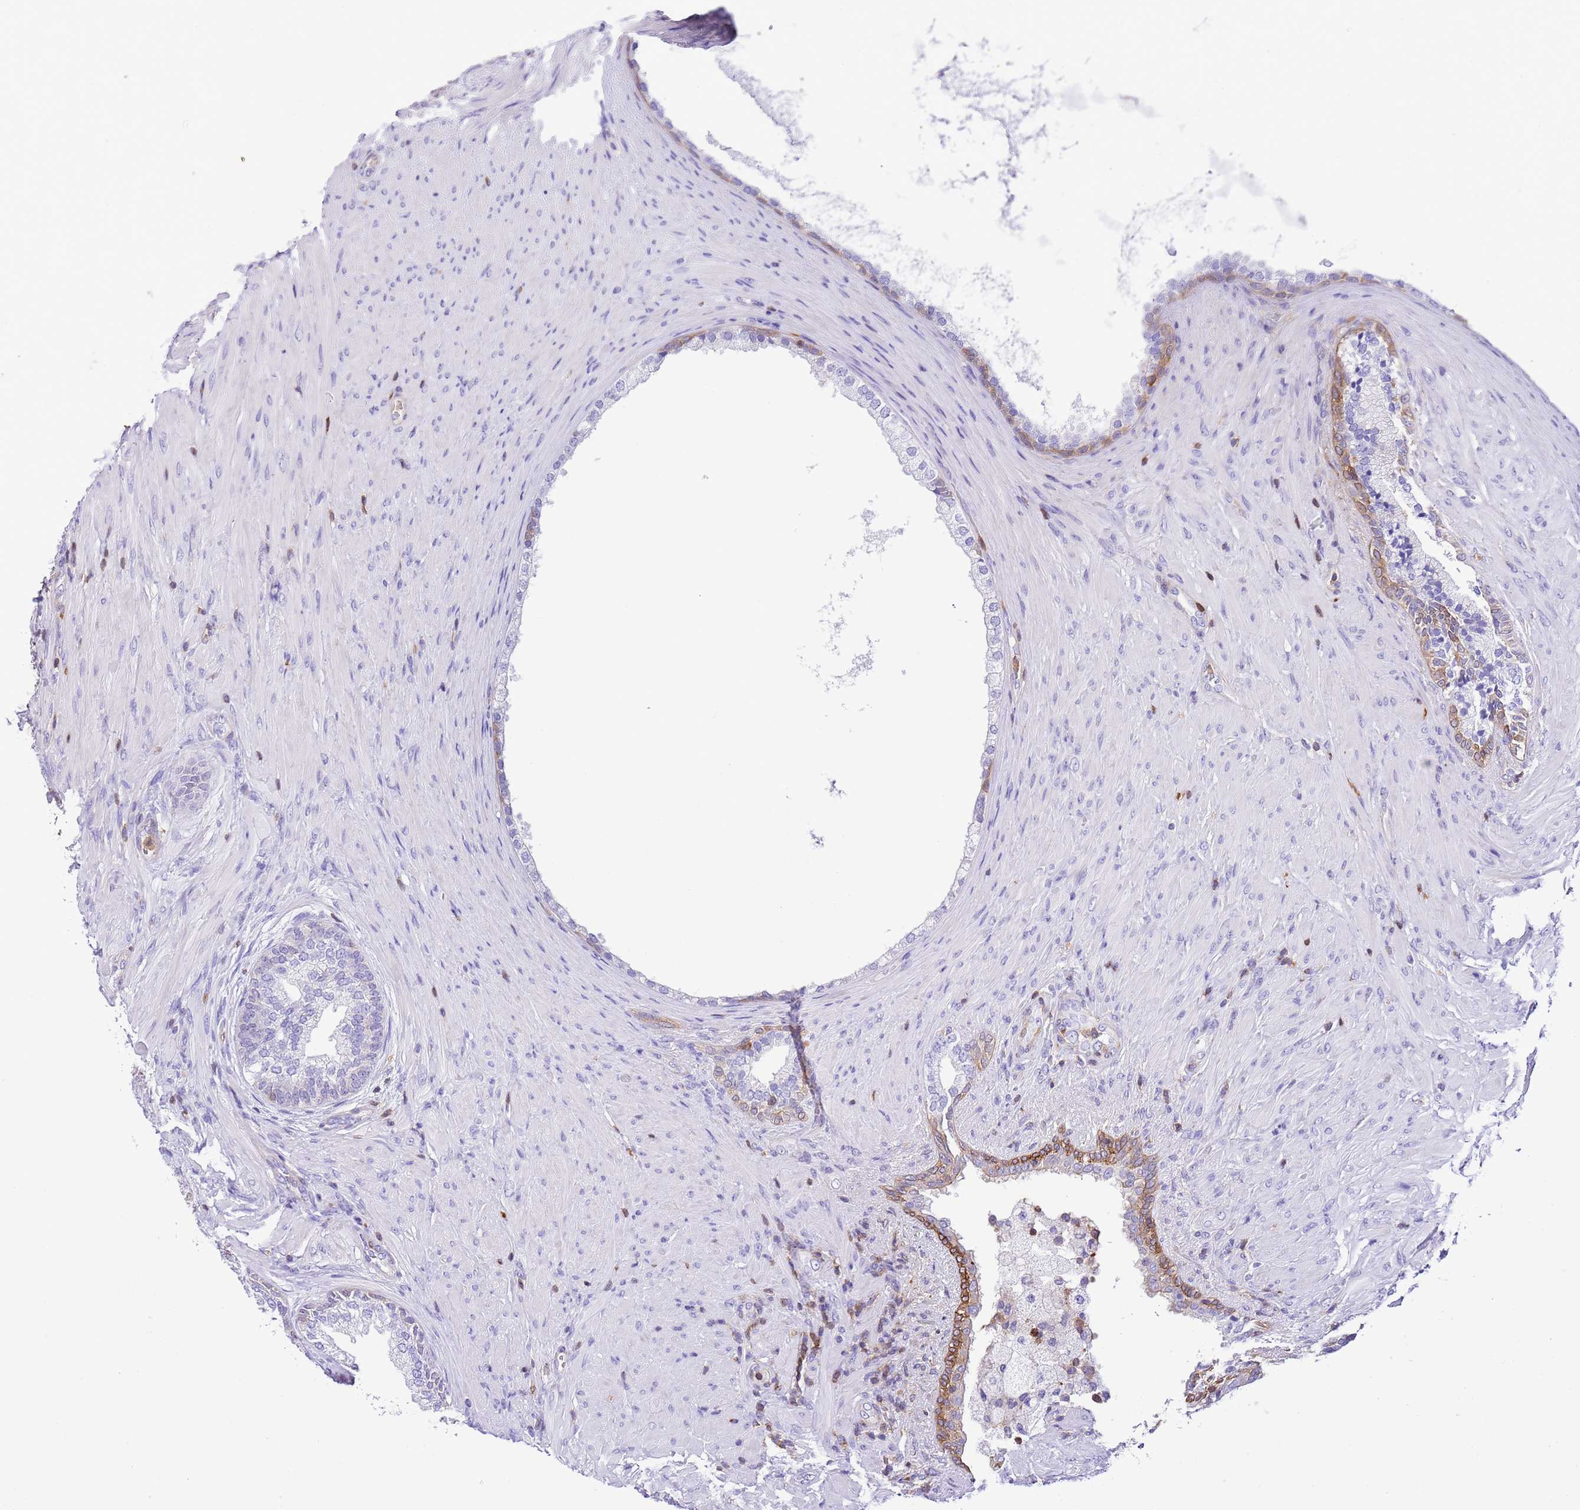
{"staining": {"intensity": "moderate", "quantity": "<25%", "location": "cytoplasmic/membranous"}, "tissue": "prostate", "cell_type": "Glandular cells", "image_type": "normal", "snomed": [{"axis": "morphology", "description": "Normal tissue, NOS"}, {"axis": "topography", "description": "Prostate"}], "caption": "The image demonstrates staining of normal prostate, revealing moderate cytoplasmic/membranous protein positivity (brown color) within glandular cells. Nuclei are stained in blue.", "gene": "CNN2", "patient": {"sex": "male", "age": 76}}